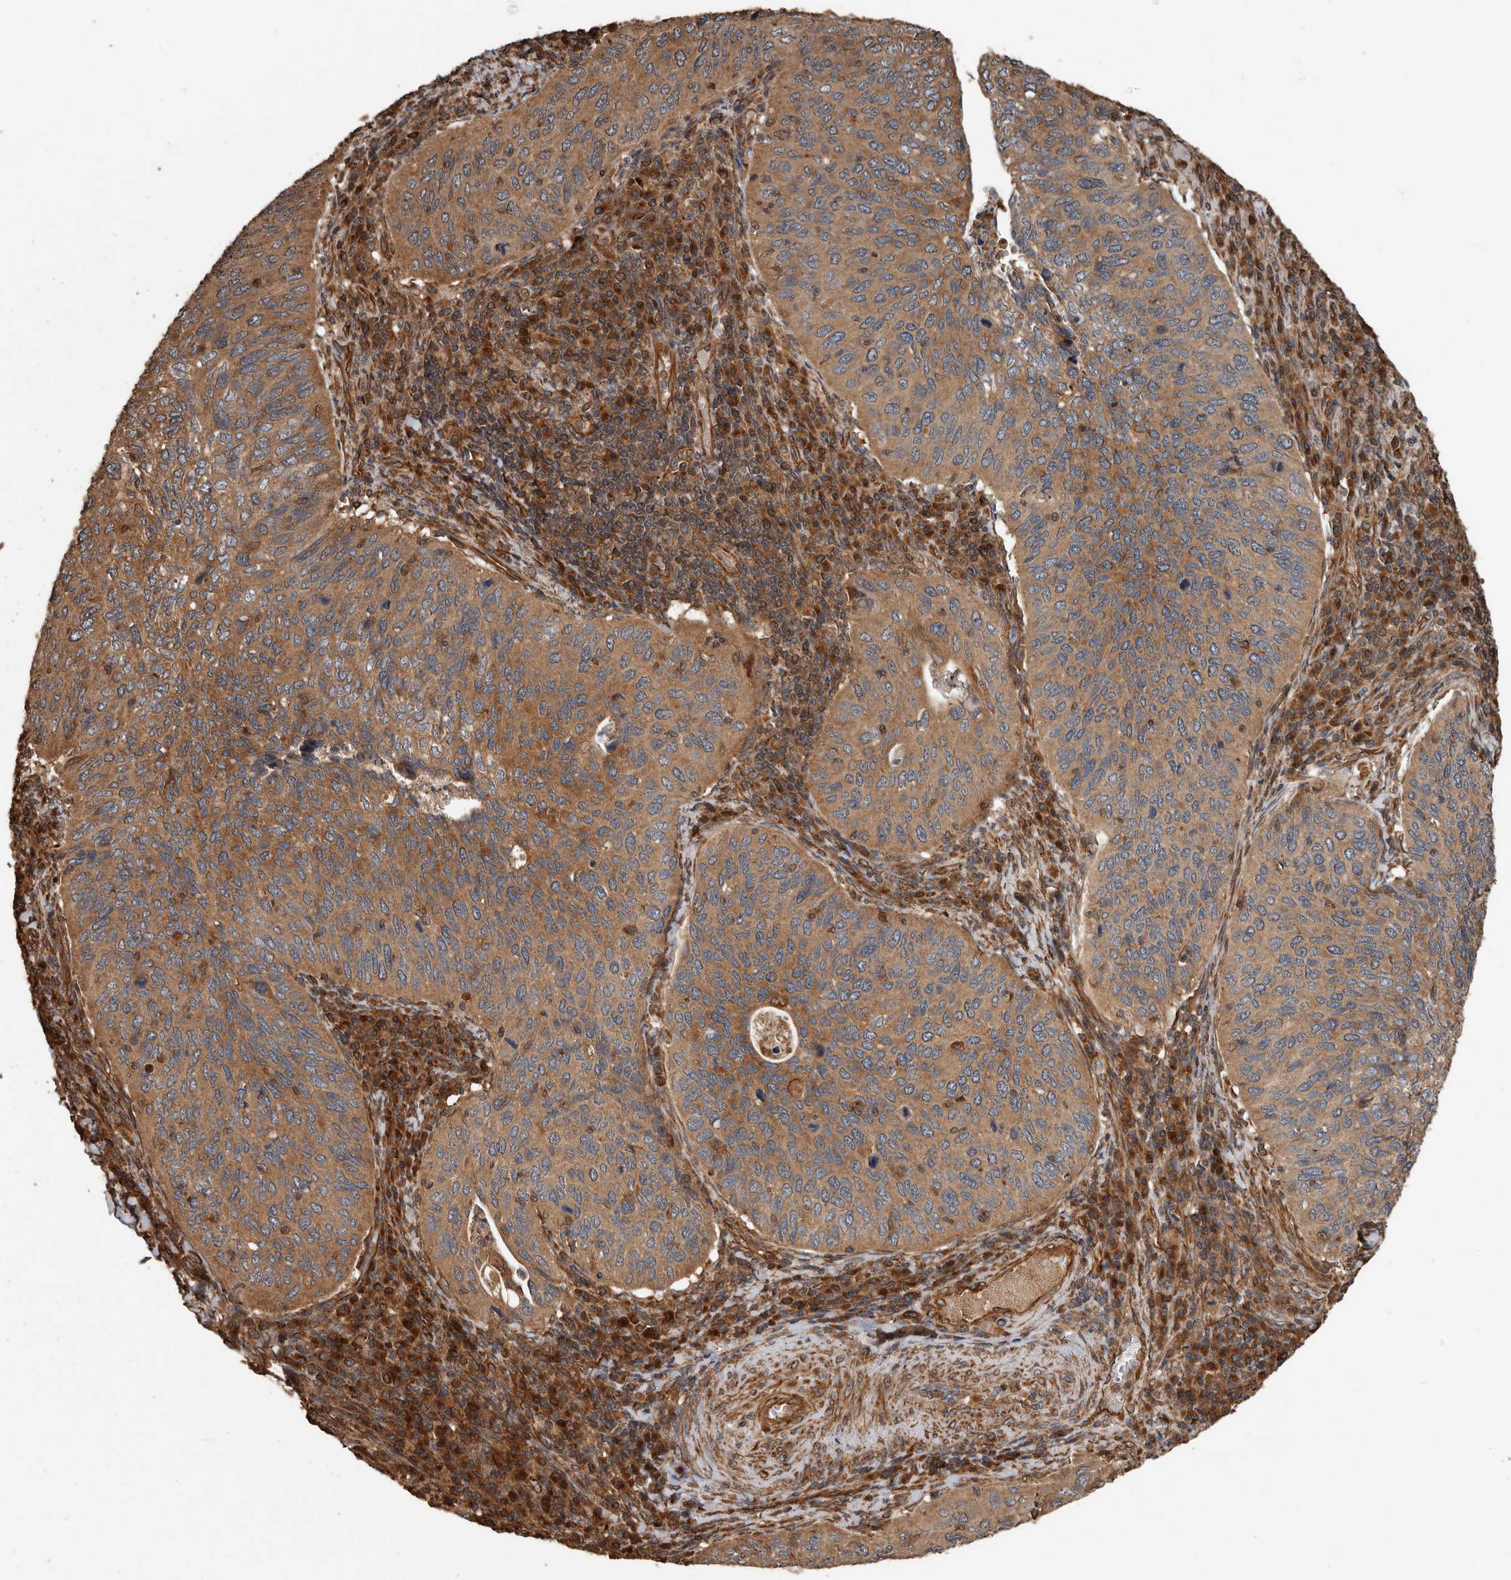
{"staining": {"intensity": "moderate", "quantity": ">75%", "location": "cytoplasmic/membranous"}, "tissue": "cervical cancer", "cell_type": "Tumor cells", "image_type": "cancer", "snomed": [{"axis": "morphology", "description": "Squamous cell carcinoma, NOS"}, {"axis": "topography", "description": "Cervix"}], "caption": "Cervical cancer stained with immunohistochemistry (IHC) demonstrates moderate cytoplasmic/membranous staining in about >75% of tumor cells.", "gene": "YOD1", "patient": {"sex": "female", "age": 38}}